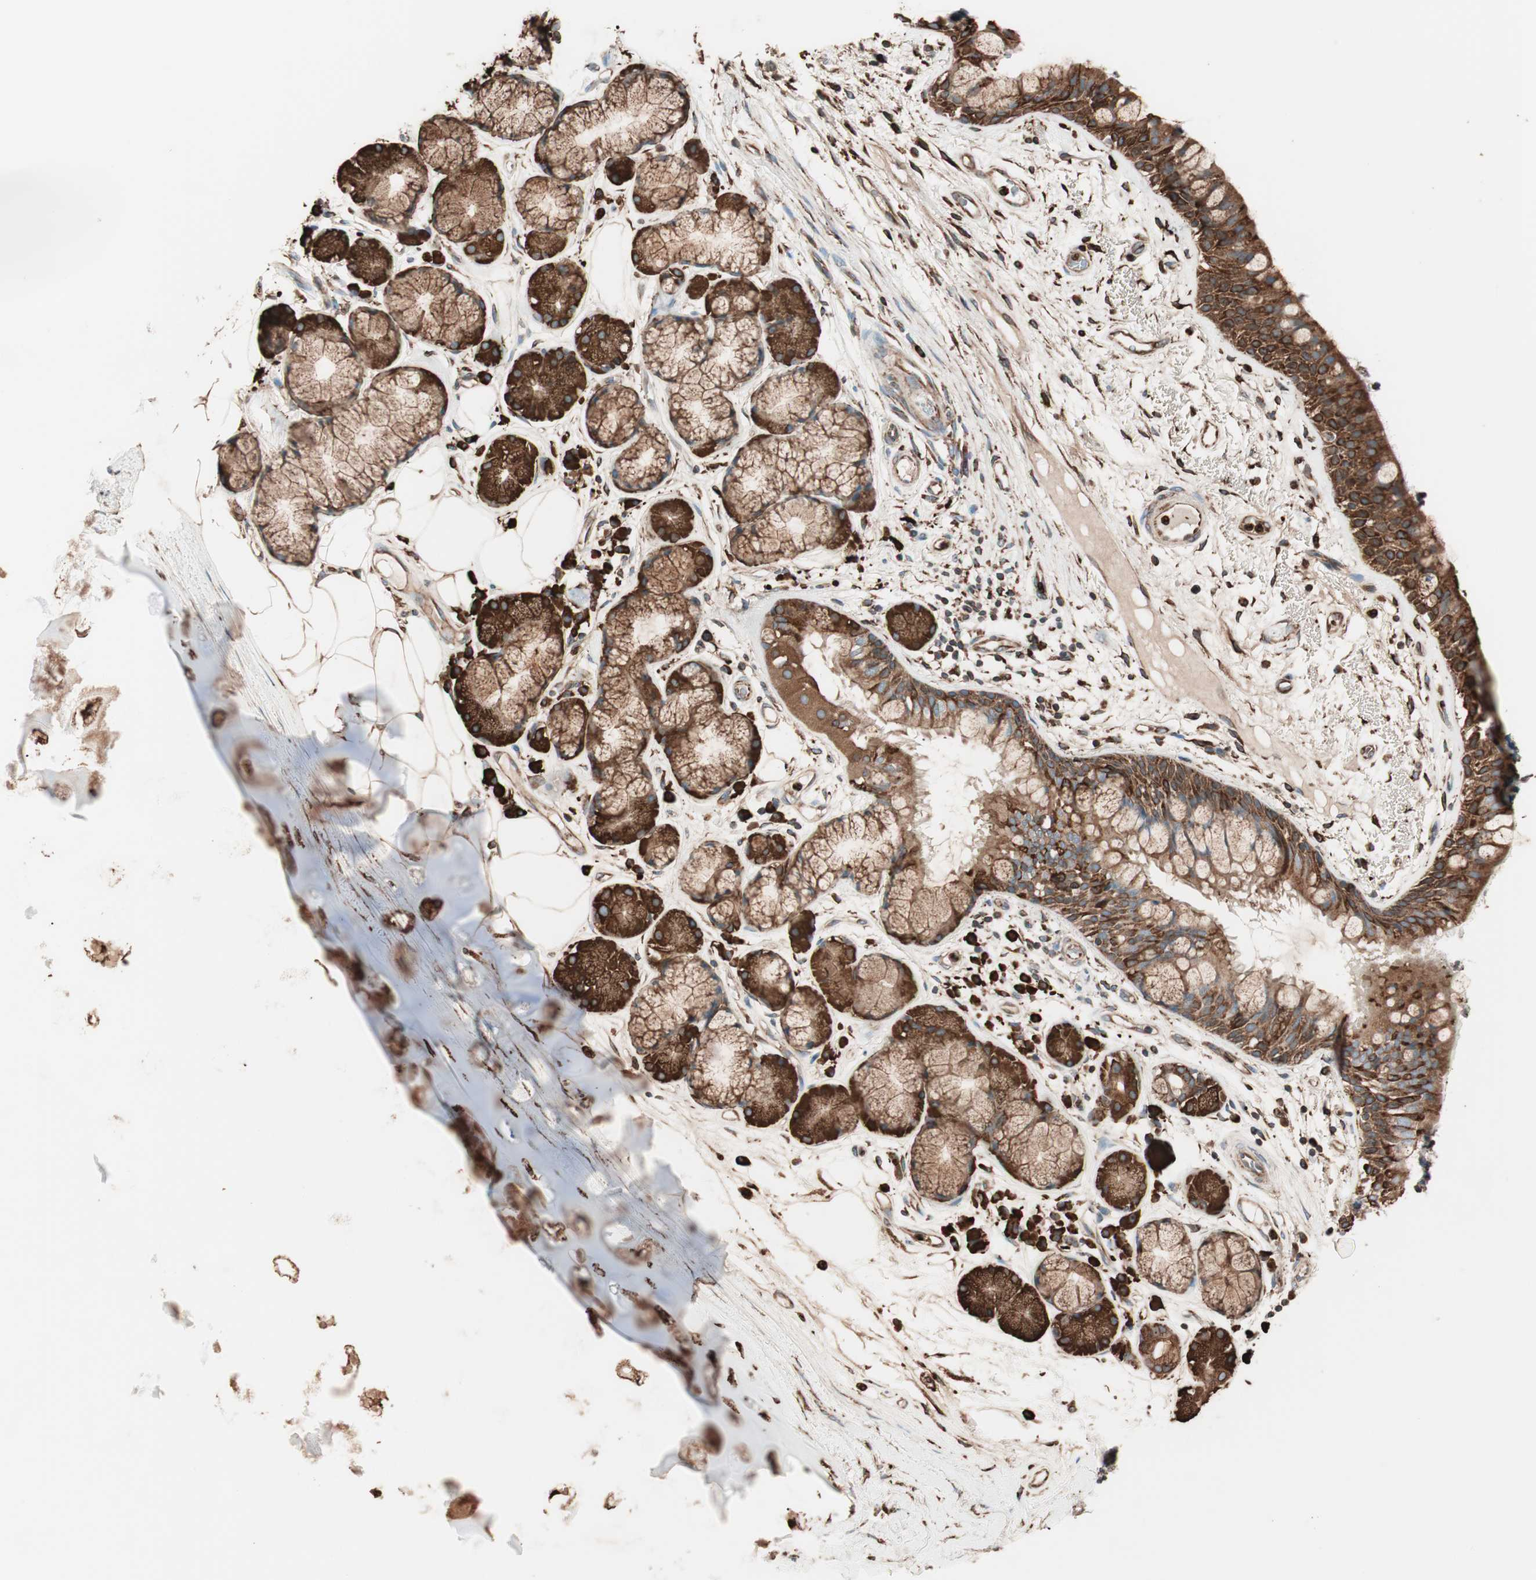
{"staining": {"intensity": "strong", "quantity": ">75%", "location": "cytoplasmic/membranous"}, "tissue": "bronchus", "cell_type": "Respiratory epithelial cells", "image_type": "normal", "snomed": [{"axis": "morphology", "description": "Normal tissue, NOS"}, {"axis": "topography", "description": "Bronchus"}], "caption": "About >75% of respiratory epithelial cells in normal bronchus reveal strong cytoplasmic/membranous protein expression as visualized by brown immunohistochemical staining.", "gene": "VEGFA", "patient": {"sex": "male", "age": 66}}